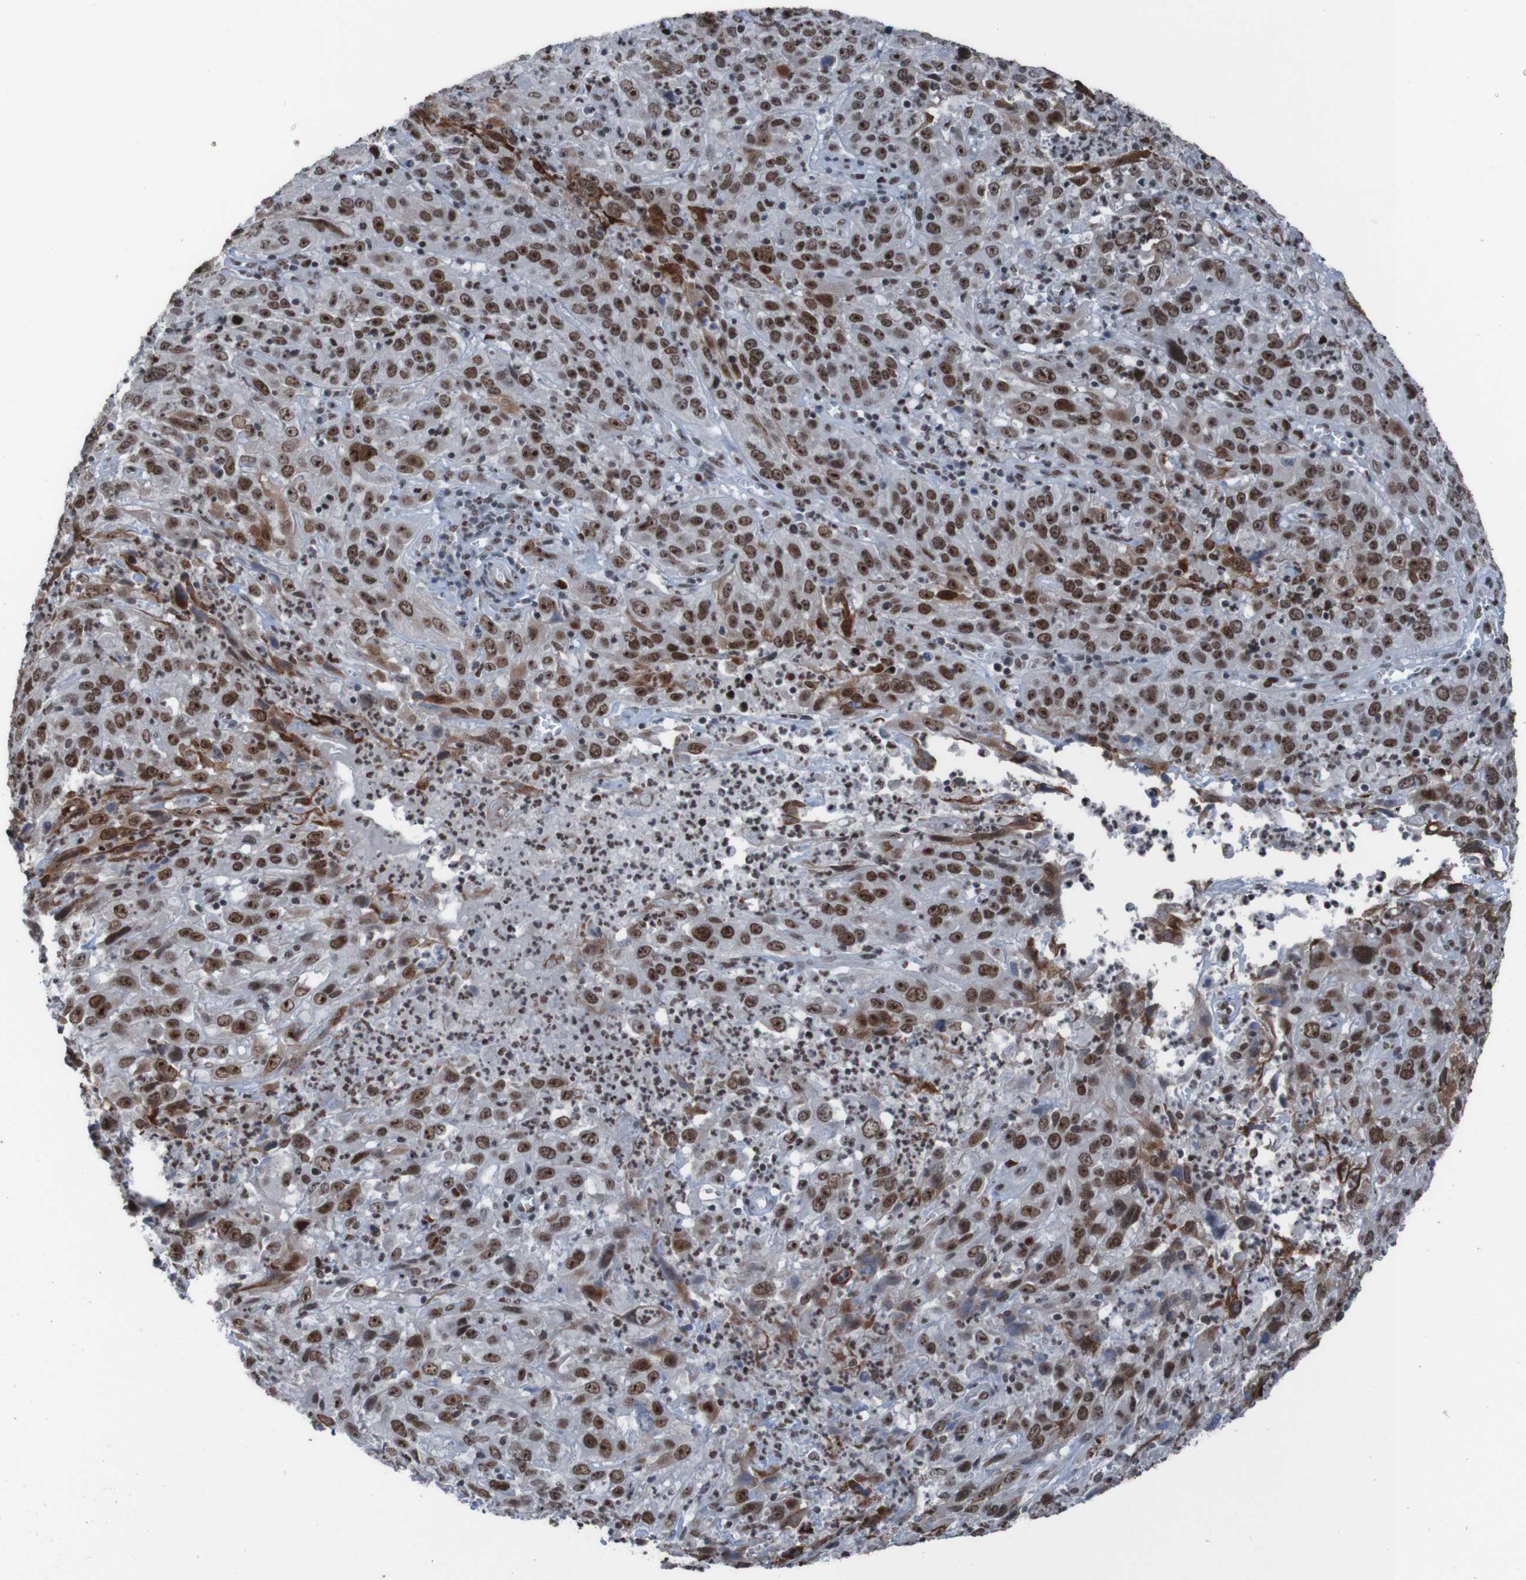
{"staining": {"intensity": "strong", "quantity": ">75%", "location": "nuclear"}, "tissue": "cervical cancer", "cell_type": "Tumor cells", "image_type": "cancer", "snomed": [{"axis": "morphology", "description": "Squamous cell carcinoma, NOS"}, {"axis": "topography", "description": "Cervix"}], "caption": "Strong nuclear positivity is present in approximately >75% of tumor cells in squamous cell carcinoma (cervical).", "gene": "PHF2", "patient": {"sex": "female", "age": 32}}